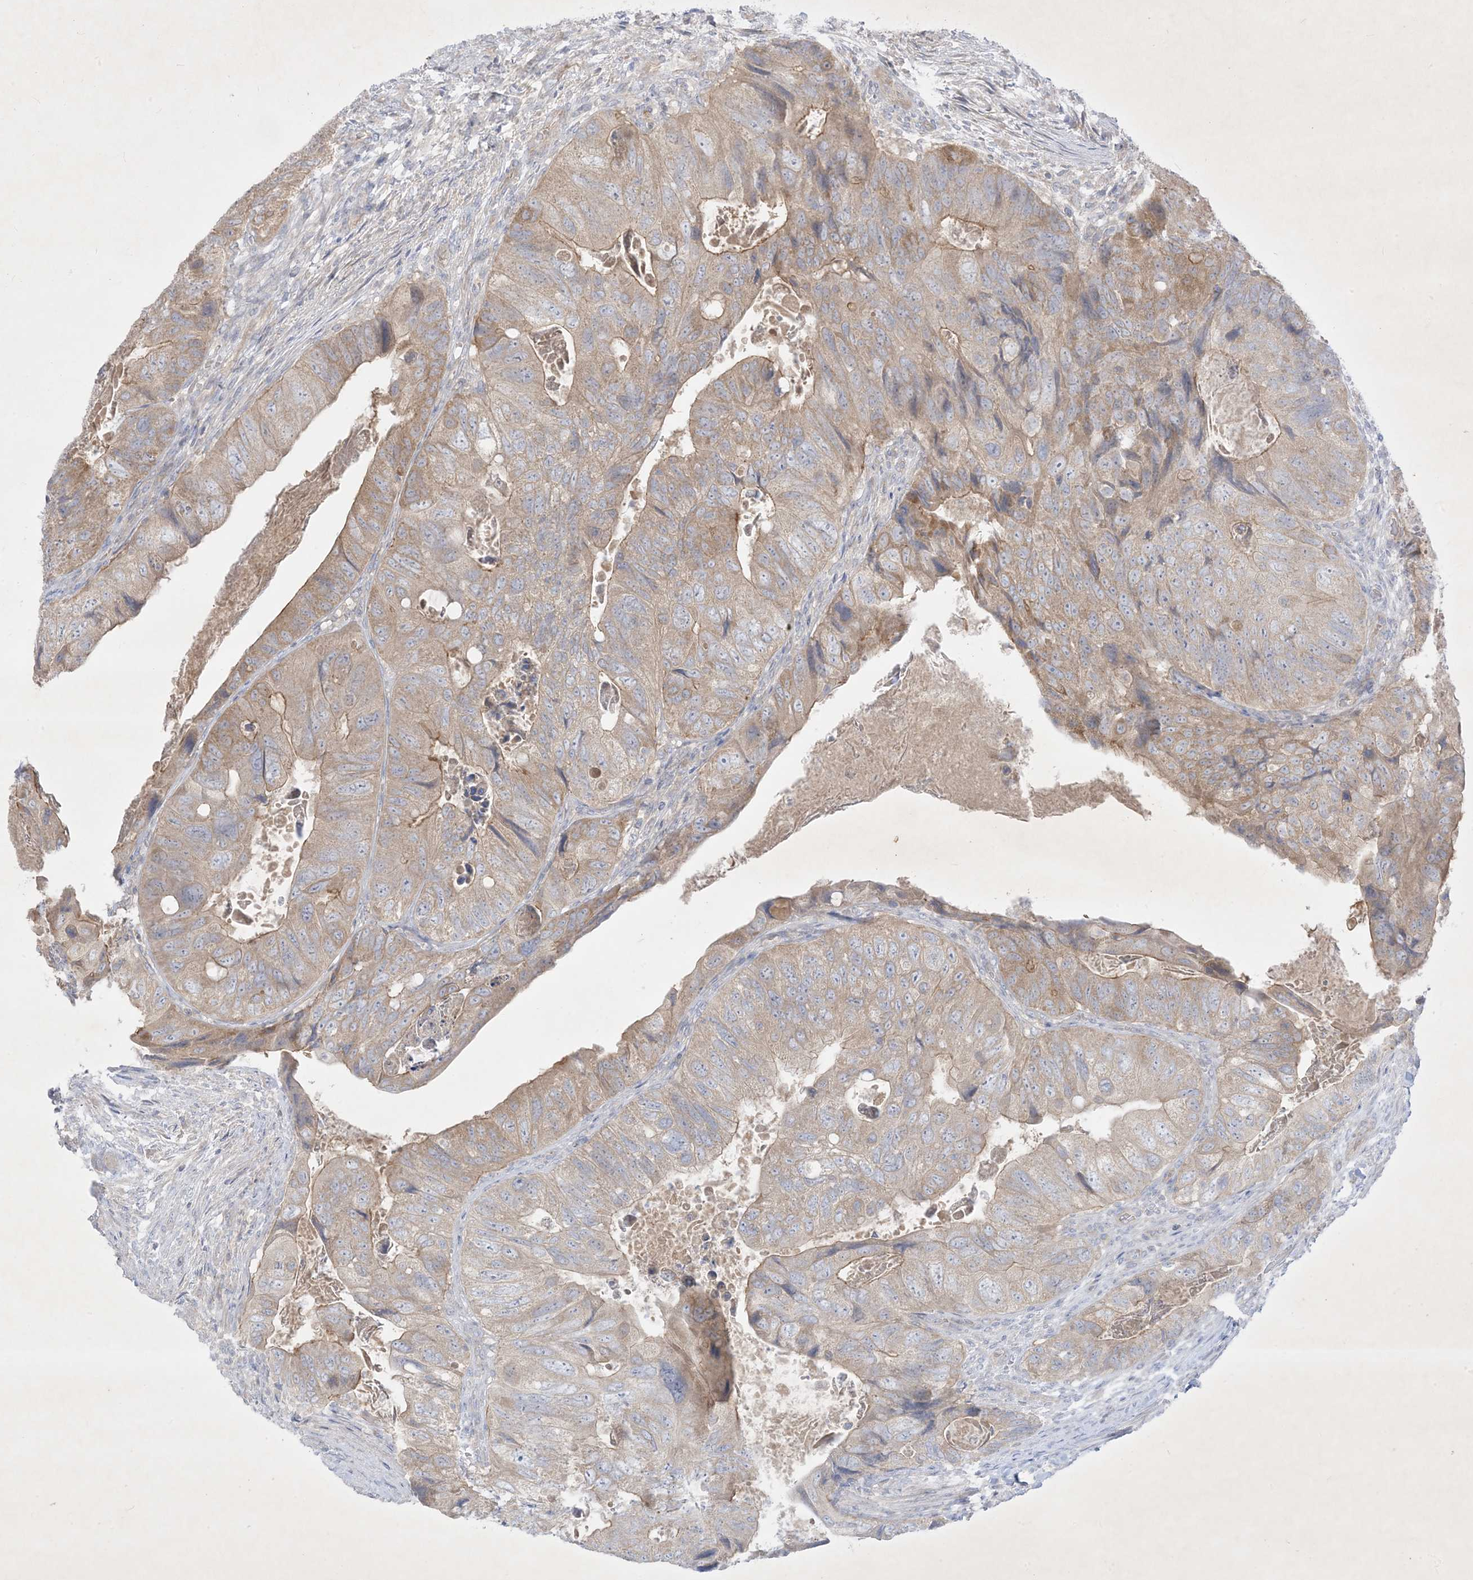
{"staining": {"intensity": "weak", "quantity": "25%-75%", "location": "cytoplasmic/membranous"}, "tissue": "colorectal cancer", "cell_type": "Tumor cells", "image_type": "cancer", "snomed": [{"axis": "morphology", "description": "Adenocarcinoma, NOS"}, {"axis": "topography", "description": "Rectum"}], "caption": "This image demonstrates IHC staining of colorectal cancer (adenocarcinoma), with low weak cytoplasmic/membranous expression in approximately 25%-75% of tumor cells.", "gene": "PLEKHA3", "patient": {"sex": "male", "age": 63}}